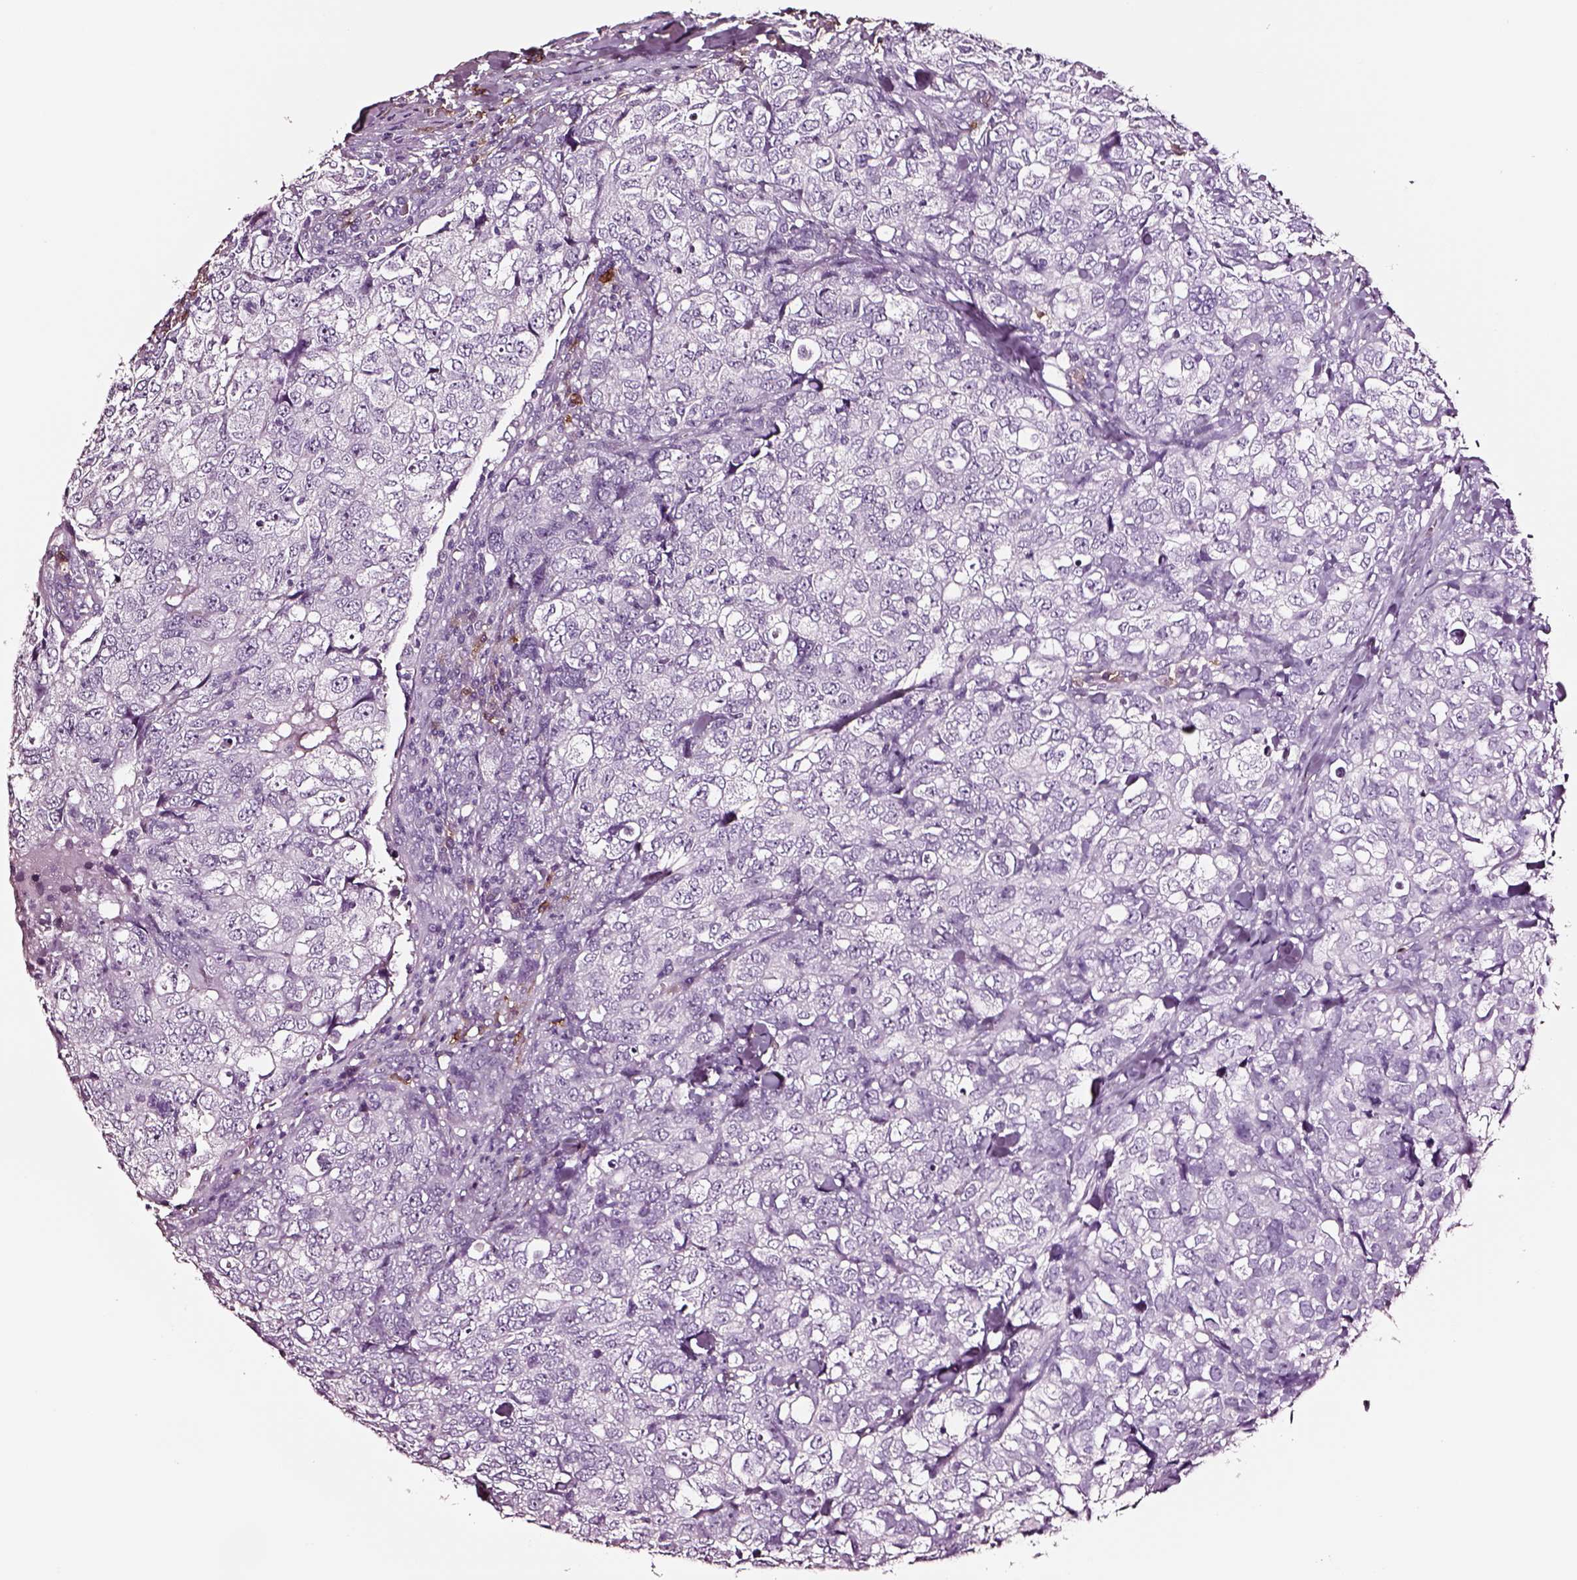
{"staining": {"intensity": "negative", "quantity": "none", "location": "none"}, "tissue": "breast cancer", "cell_type": "Tumor cells", "image_type": "cancer", "snomed": [{"axis": "morphology", "description": "Duct carcinoma"}, {"axis": "topography", "description": "Breast"}], "caption": "The photomicrograph exhibits no staining of tumor cells in invasive ductal carcinoma (breast).", "gene": "DPEP1", "patient": {"sex": "female", "age": 30}}